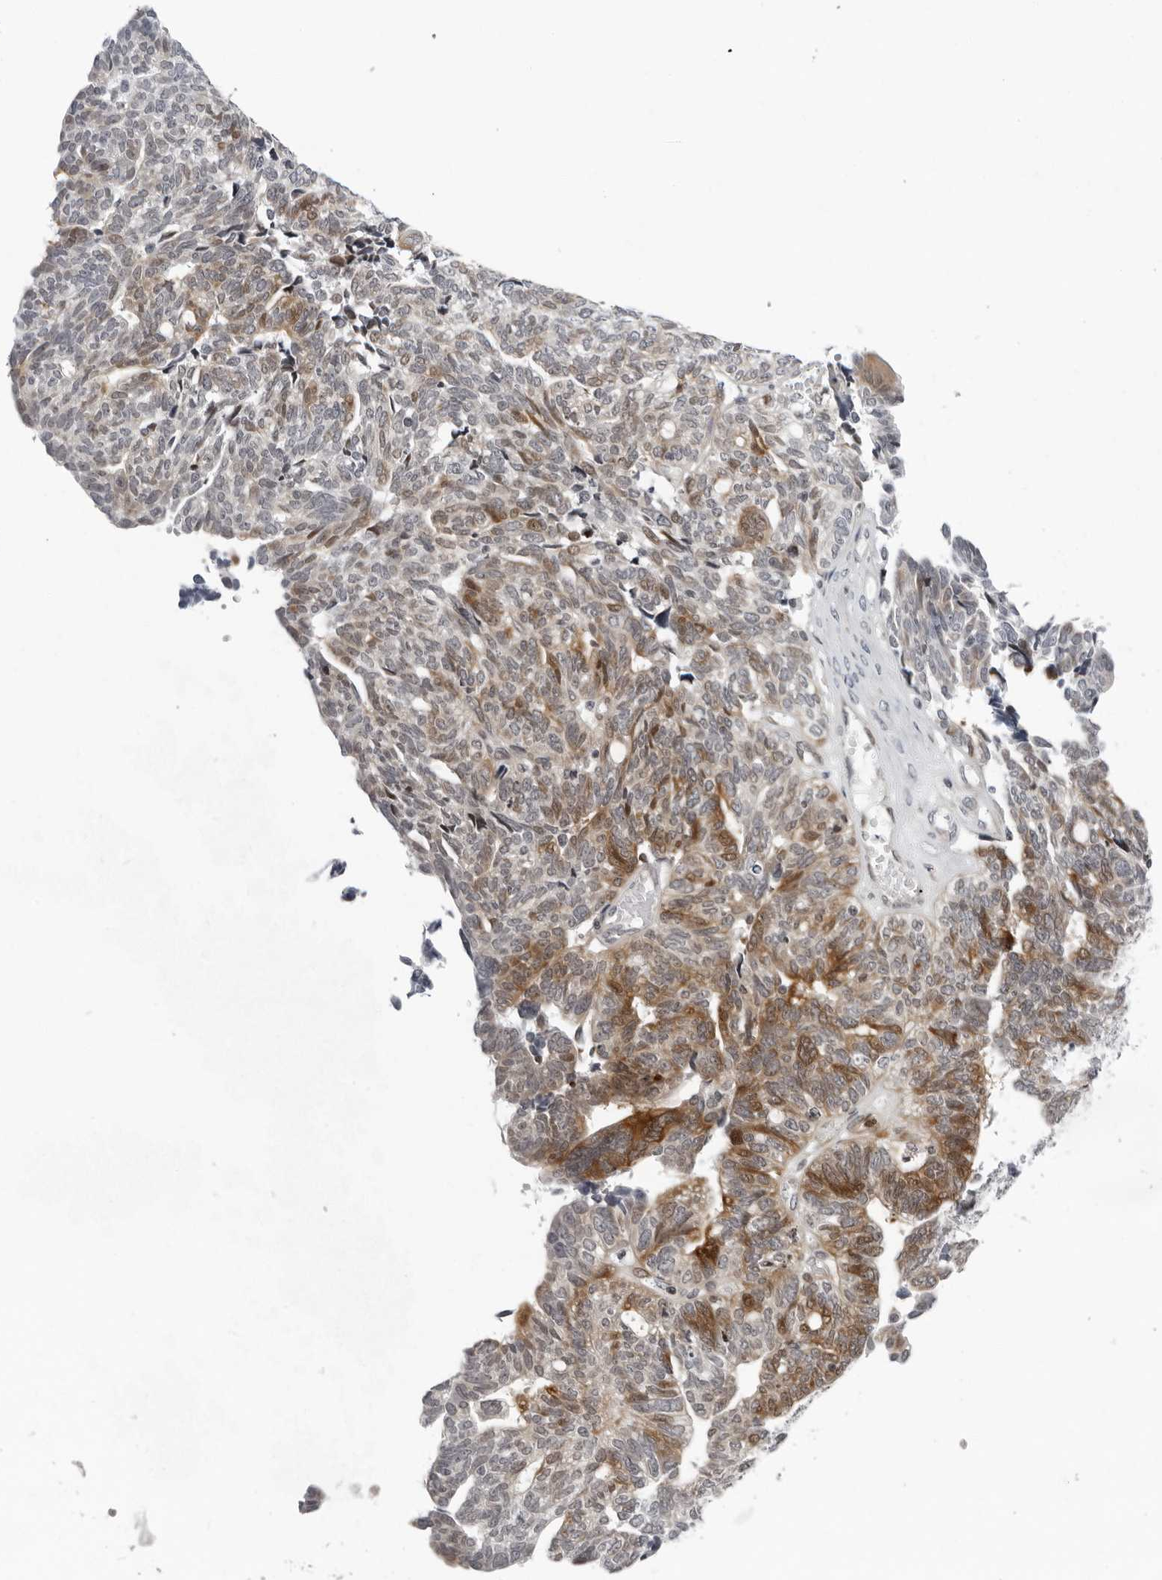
{"staining": {"intensity": "moderate", "quantity": "25%-75%", "location": "cytoplasmic/membranous"}, "tissue": "ovarian cancer", "cell_type": "Tumor cells", "image_type": "cancer", "snomed": [{"axis": "morphology", "description": "Cystadenocarcinoma, serous, NOS"}, {"axis": "topography", "description": "Ovary"}], "caption": "This histopathology image shows immunohistochemistry (IHC) staining of ovarian serous cystadenocarcinoma, with medium moderate cytoplasmic/membranous expression in about 25%-75% of tumor cells.", "gene": "PIP4K2C", "patient": {"sex": "female", "age": 79}}